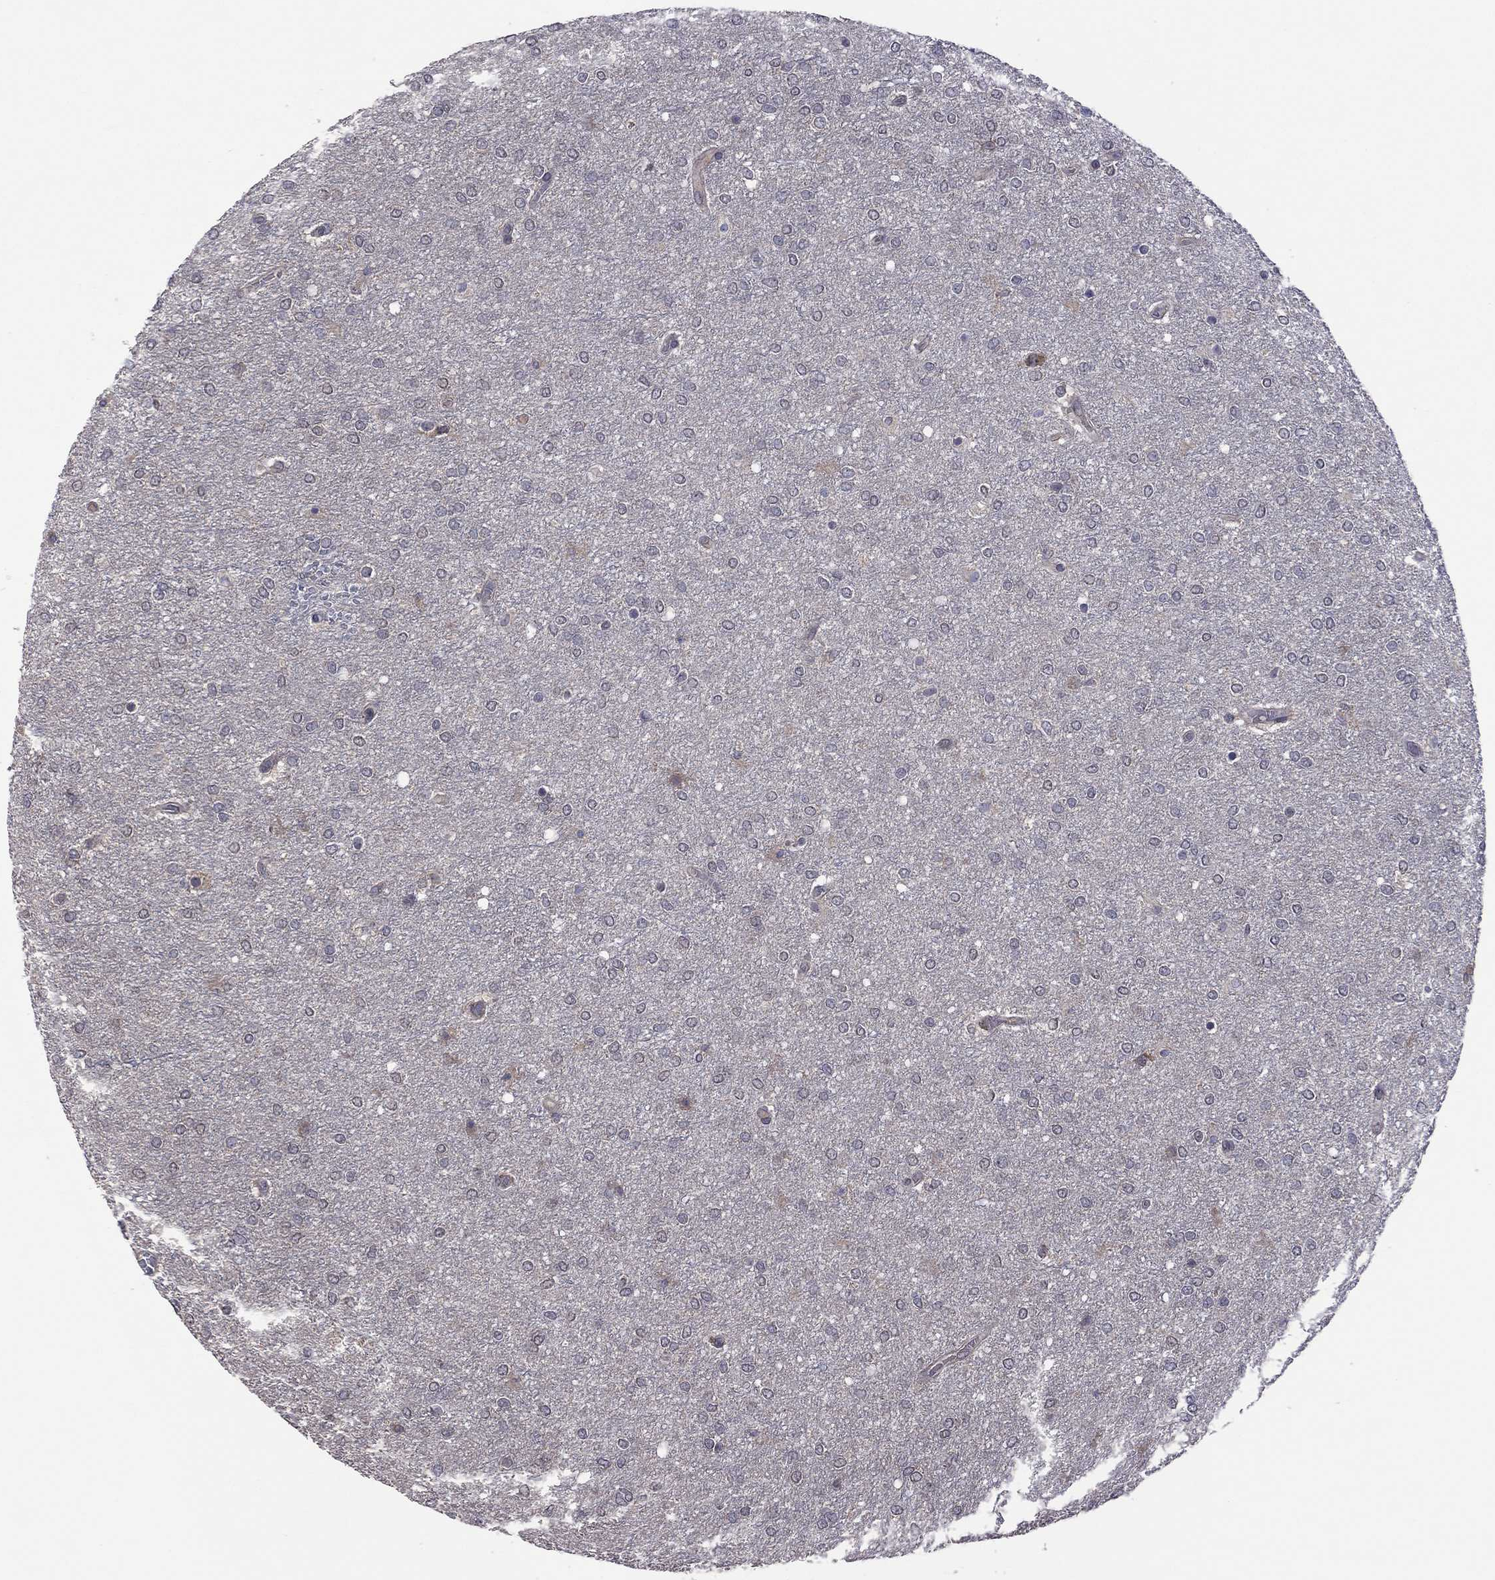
{"staining": {"intensity": "negative", "quantity": "none", "location": "none"}, "tissue": "glioma", "cell_type": "Tumor cells", "image_type": "cancer", "snomed": [{"axis": "morphology", "description": "Glioma, malignant, High grade"}, {"axis": "topography", "description": "Brain"}], "caption": "Tumor cells are negative for brown protein staining in glioma. (Stains: DAB (3,3'-diaminobenzidine) IHC with hematoxylin counter stain, Microscopy: brightfield microscopy at high magnification).", "gene": "TSNARE1", "patient": {"sex": "female", "age": 61}}